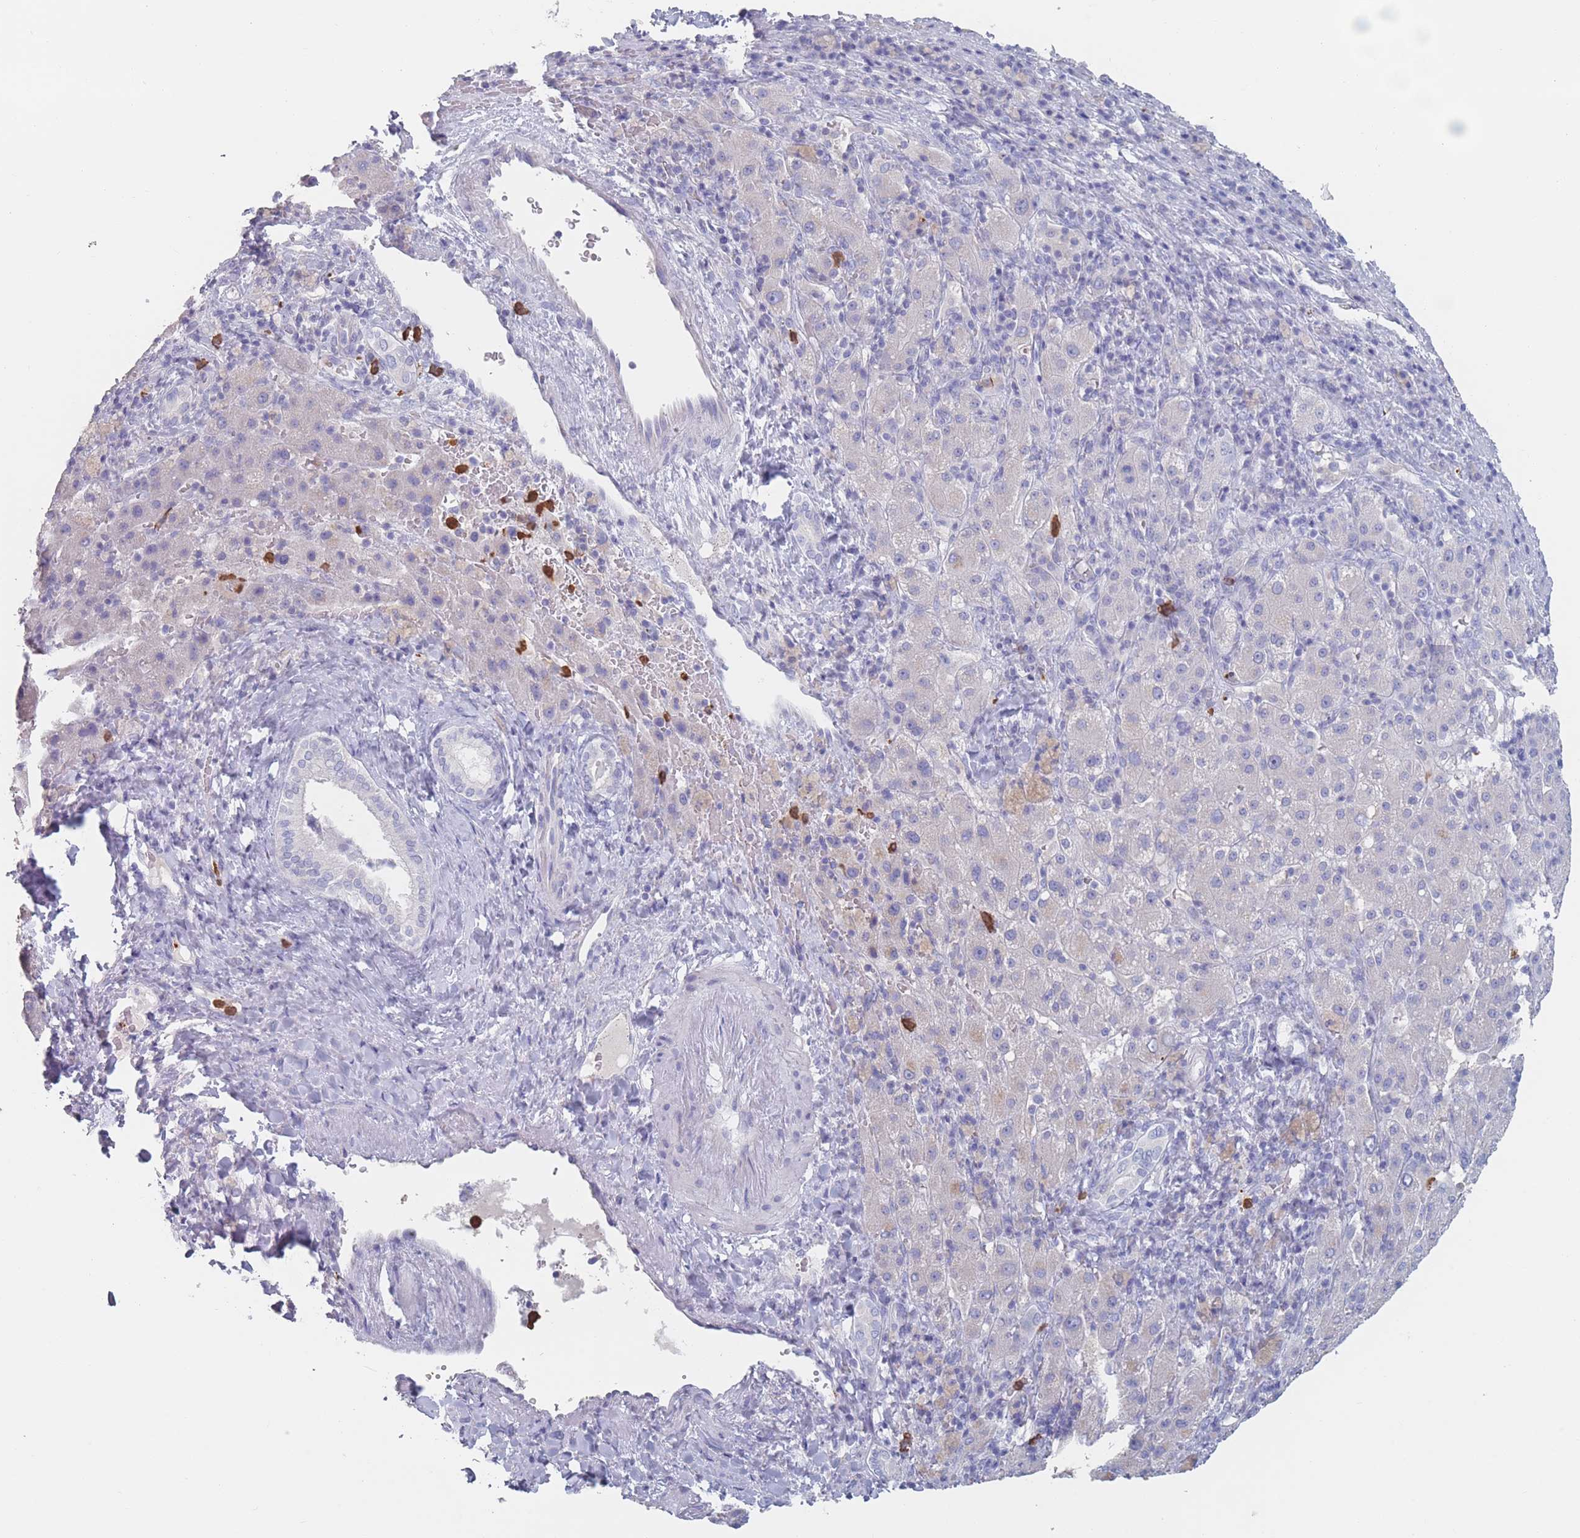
{"staining": {"intensity": "negative", "quantity": "none", "location": "none"}, "tissue": "liver cancer", "cell_type": "Tumor cells", "image_type": "cancer", "snomed": [{"axis": "morphology", "description": "Carcinoma, Hepatocellular, NOS"}, {"axis": "topography", "description": "Liver"}], "caption": "Liver cancer (hepatocellular carcinoma) was stained to show a protein in brown. There is no significant expression in tumor cells. Nuclei are stained in blue.", "gene": "ATP1A3", "patient": {"sex": "female", "age": 58}}